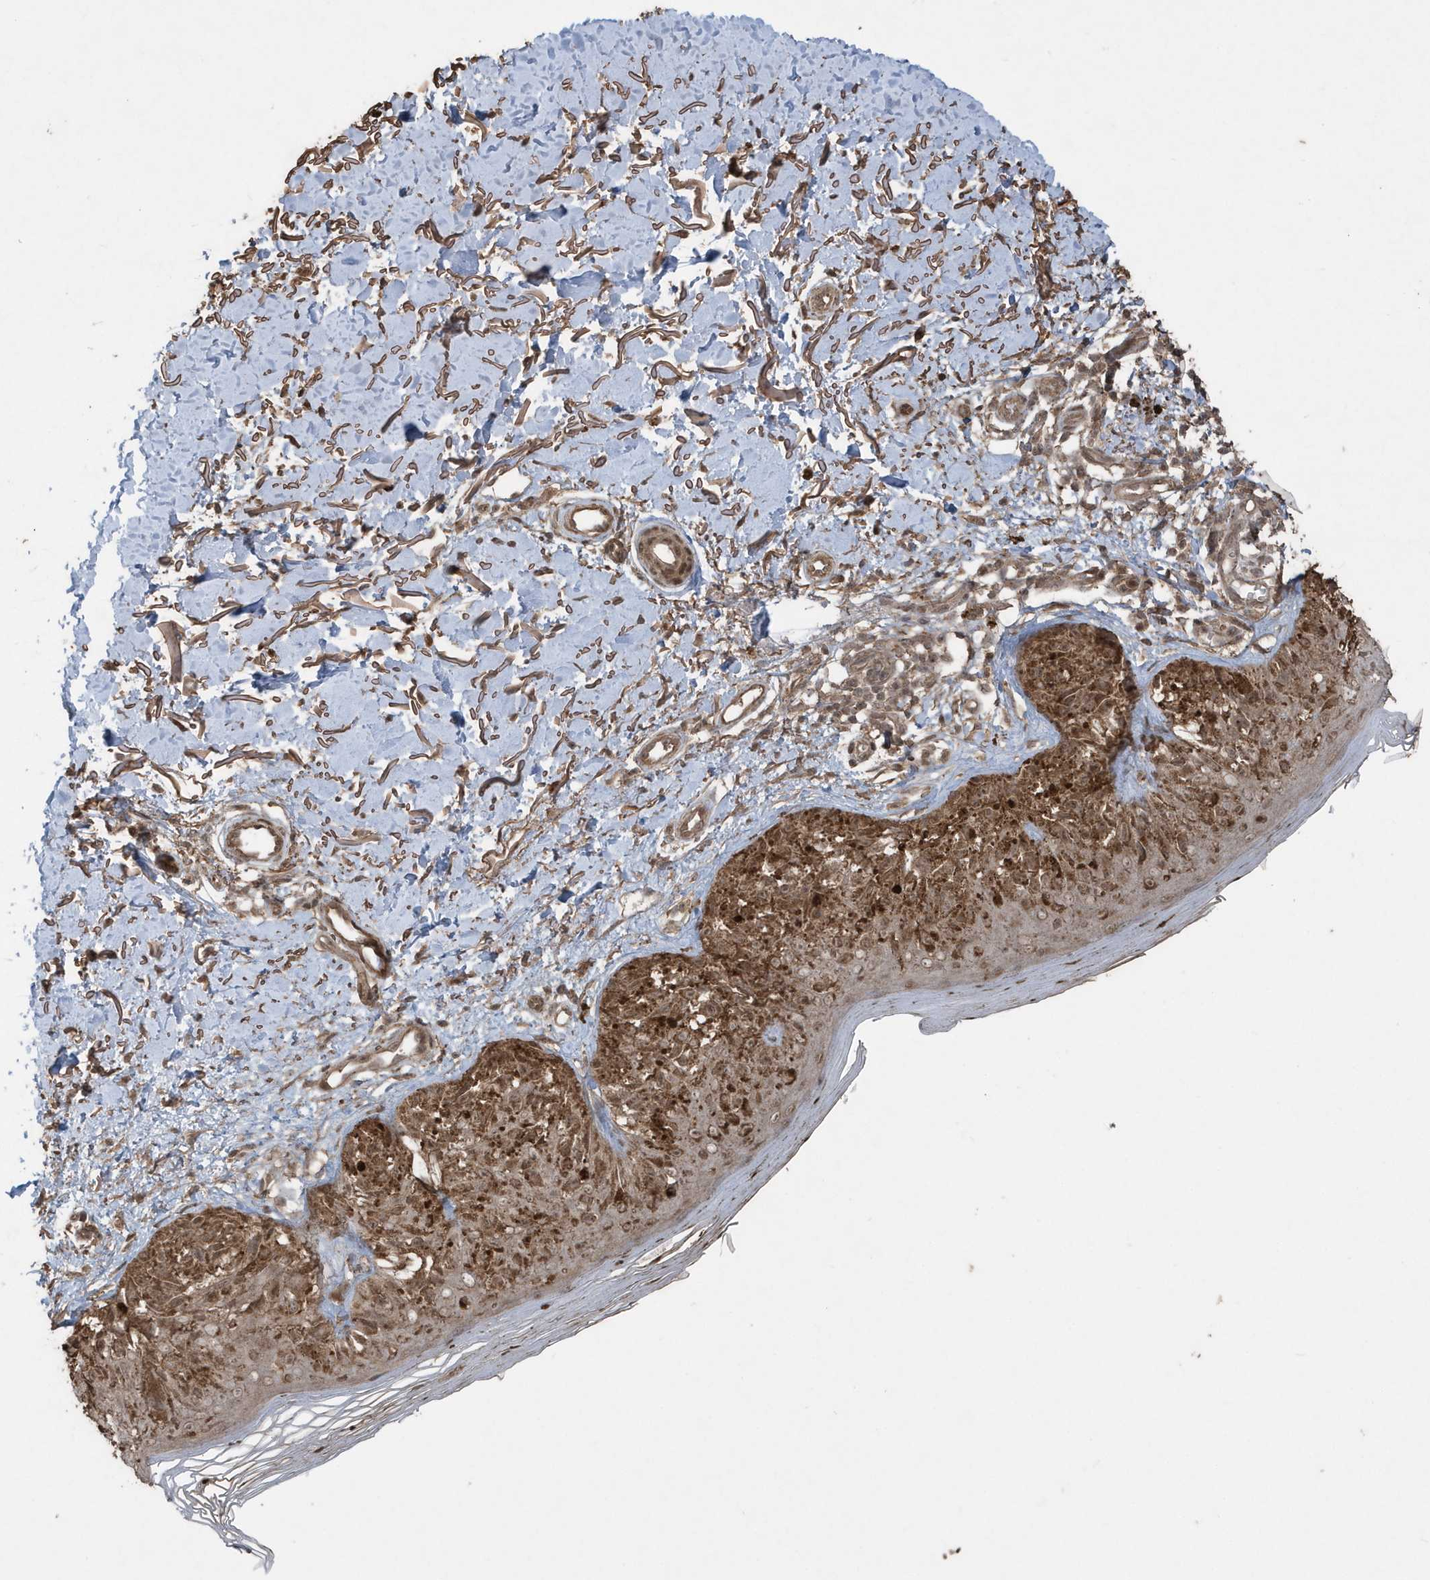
{"staining": {"intensity": "moderate", "quantity": ">75%", "location": "cytoplasmic/membranous"}, "tissue": "melanoma", "cell_type": "Tumor cells", "image_type": "cancer", "snomed": [{"axis": "morphology", "description": "Malignant melanoma, NOS"}, {"axis": "topography", "description": "Skin"}], "caption": "IHC of human melanoma shows medium levels of moderate cytoplasmic/membranous positivity in about >75% of tumor cells.", "gene": "PAXBP1", "patient": {"sex": "female", "age": 50}}